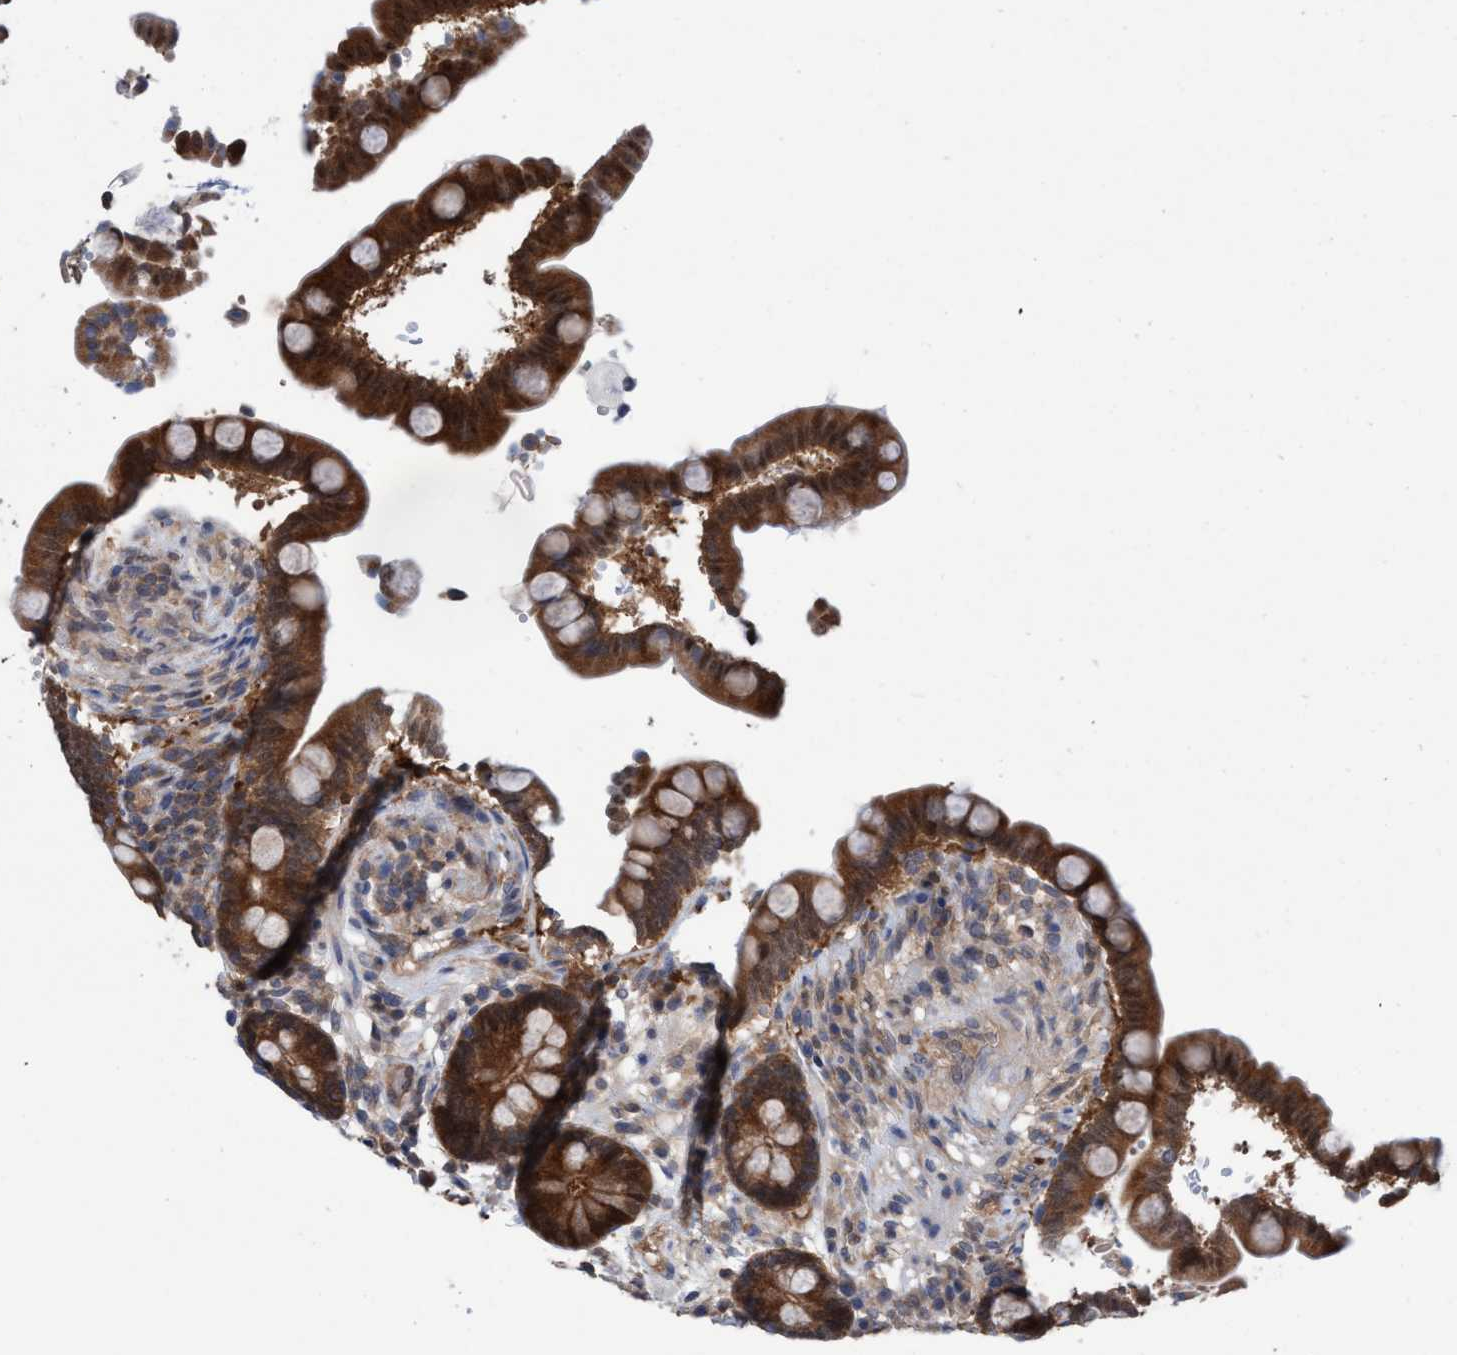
{"staining": {"intensity": "moderate", "quantity": ">75%", "location": "cytoplasmic/membranous"}, "tissue": "colon", "cell_type": "Endothelial cells", "image_type": "normal", "snomed": [{"axis": "morphology", "description": "Normal tissue, NOS"}, {"axis": "topography", "description": "Colon"}], "caption": "Immunohistochemical staining of benign human colon displays >75% levels of moderate cytoplasmic/membranous protein expression in approximately >75% of endothelial cells.", "gene": "GLOD4", "patient": {"sex": "male", "age": 73}}